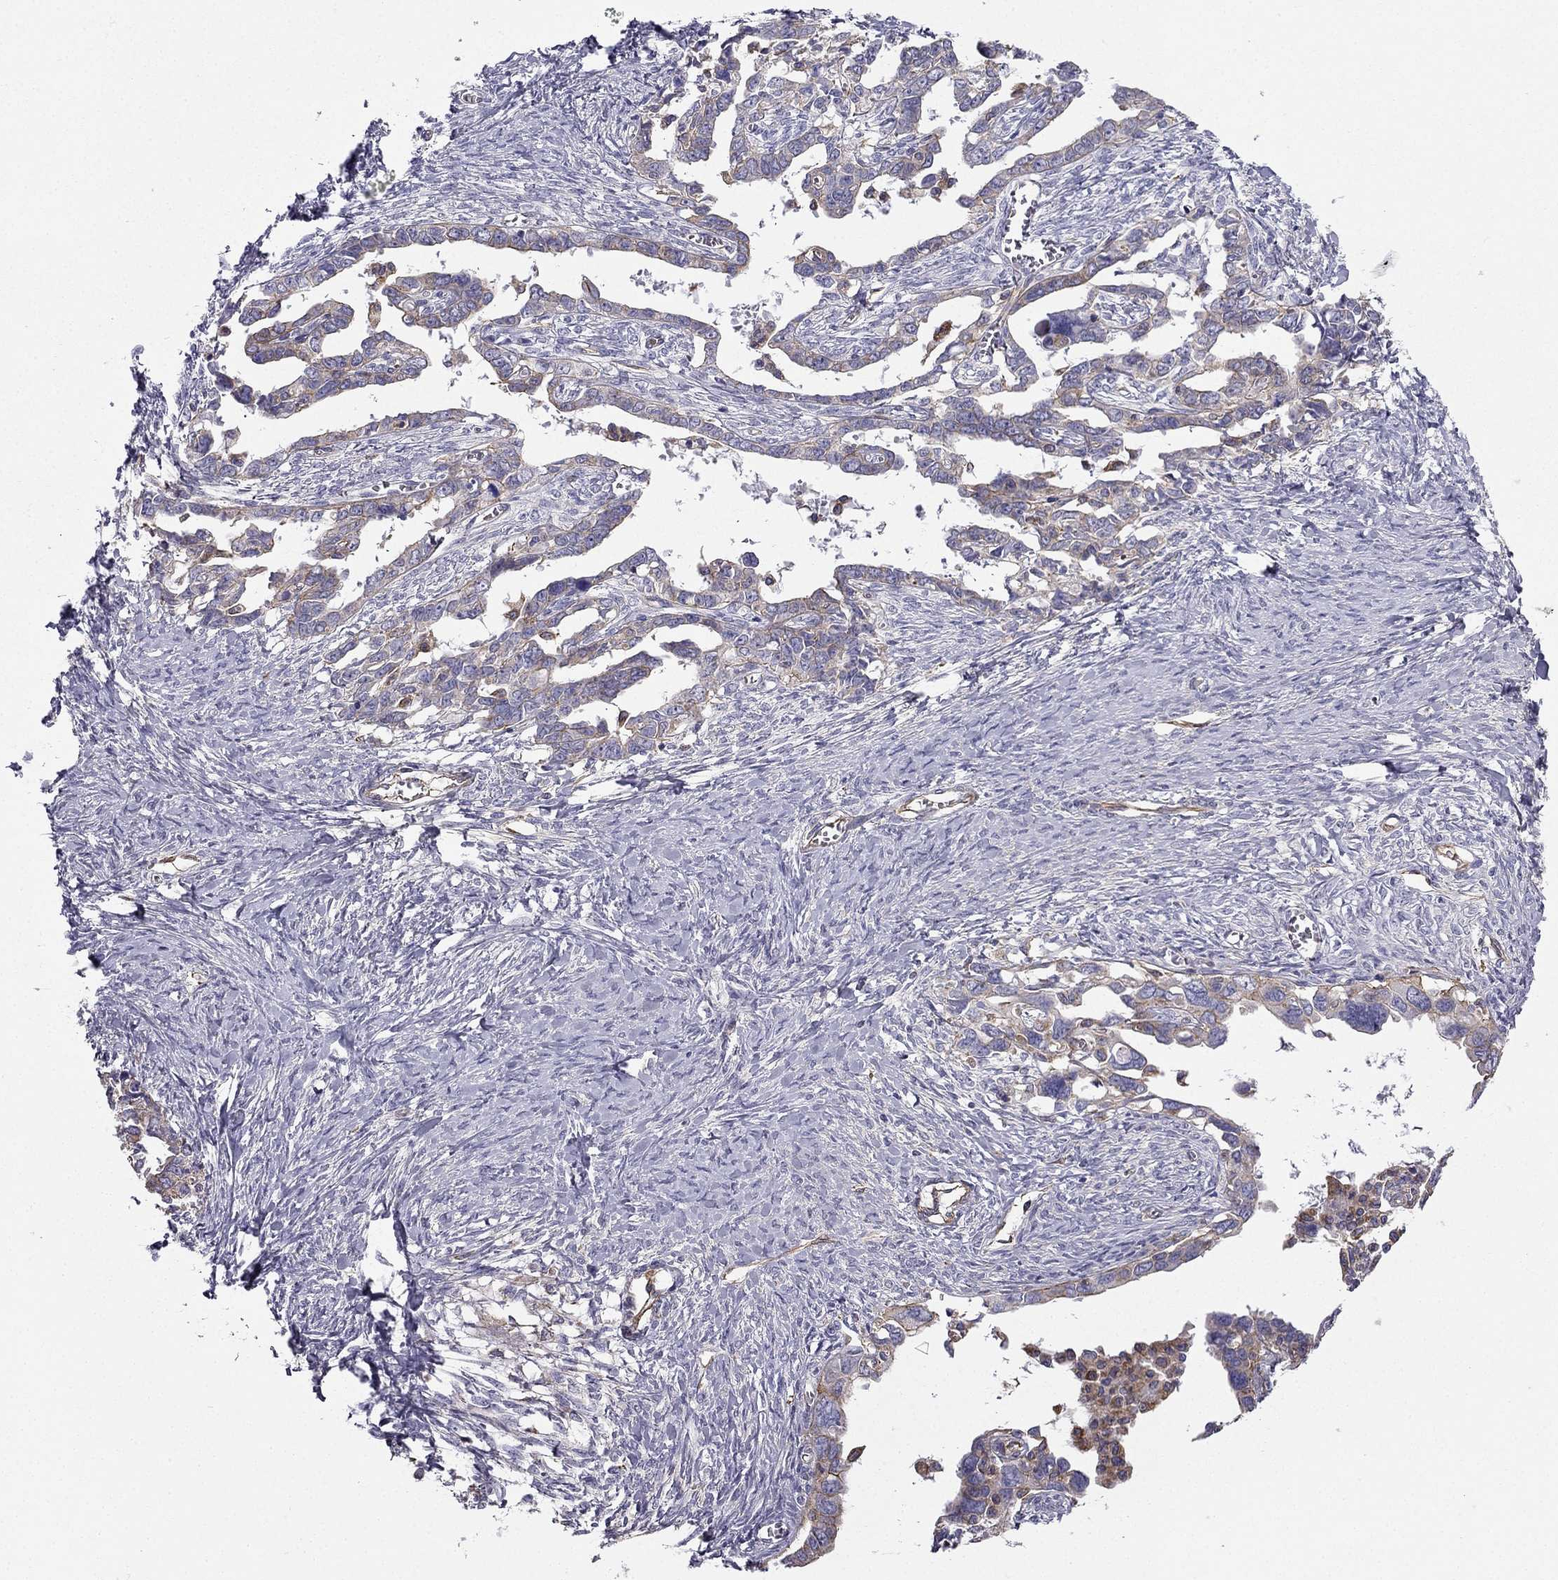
{"staining": {"intensity": "weak", "quantity": "25%-75%", "location": "cytoplasmic/membranous"}, "tissue": "ovarian cancer", "cell_type": "Tumor cells", "image_type": "cancer", "snomed": [{"axis": "morphology", "description": "Cystadenocarcinoma, serous, NOS"}, {"axis": "topography", "description": "Ovary"}], "caption": "Immunohistochemical staining of ovarian serous cystadenocarcinoma shows low levels of weak cytoplasmic/membranous staining in about 25%-75% of tumor cells. (brown staining indicates protein expression, while blue staining denotes nuclei).", "gene": "ENOX1", "patient": {"sex": "female", "age": 69}}